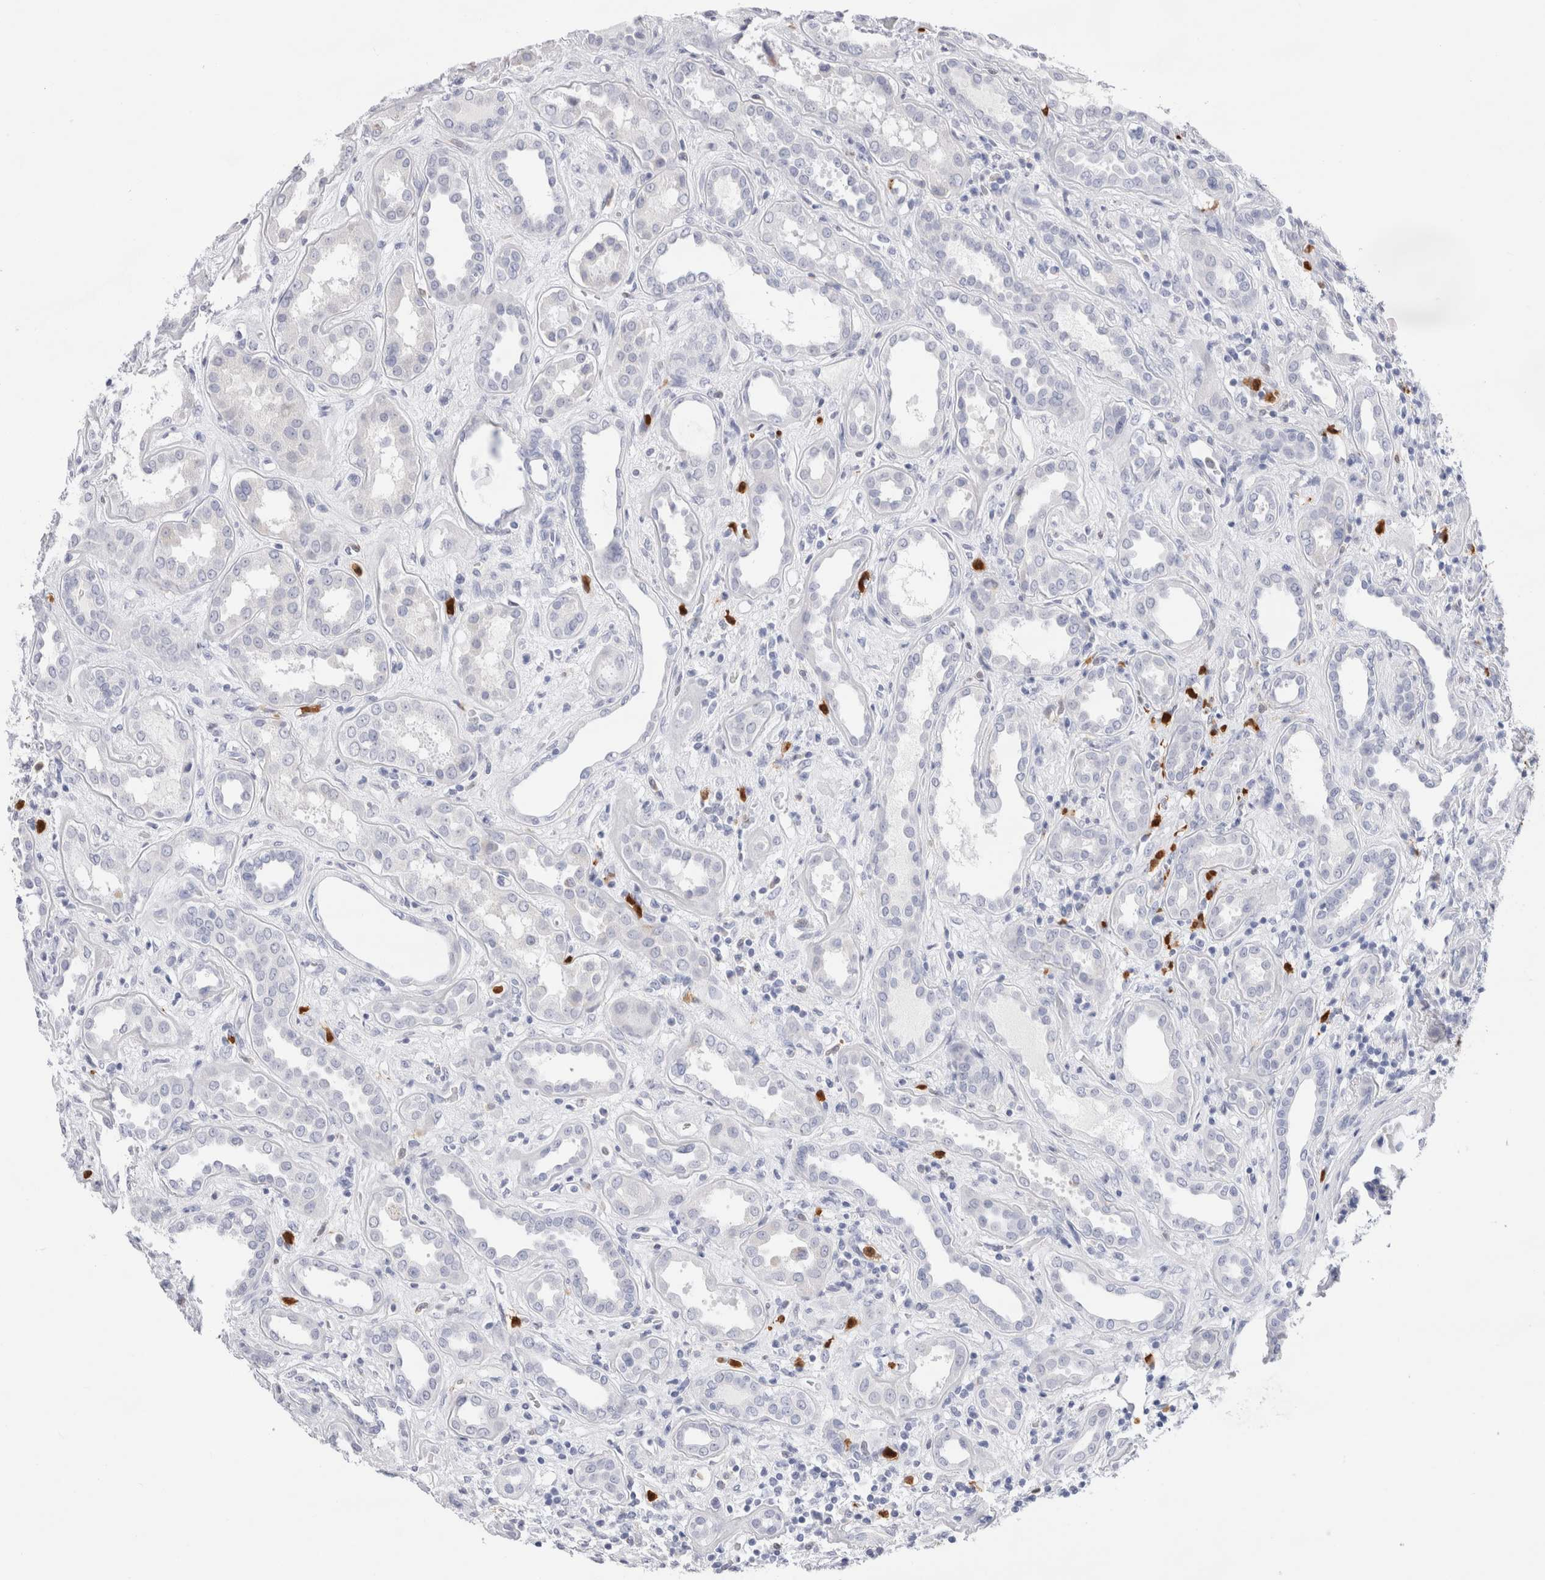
{"staining": {"intensity": "negative", "quantity": "none", "location": "none"}, "tissue": "kidney", "cell_type": "Cells in glomeruli", "image_type": "normal", "snomed": [{"axis": "morphology", "description": "Normal tissue, NOS"}, {"axis": "topography", "description": "Kidney"}], "caption": "Immunohistochemistry micrograph of unremarkable kidney: human kidney stained with DAB (3,3'-diaminobenzidine) demonstrates no significant protein expression in cells in glomeruli.", "gene": "SLC10A5", "patient": {"sex": "male", "age": 59}}